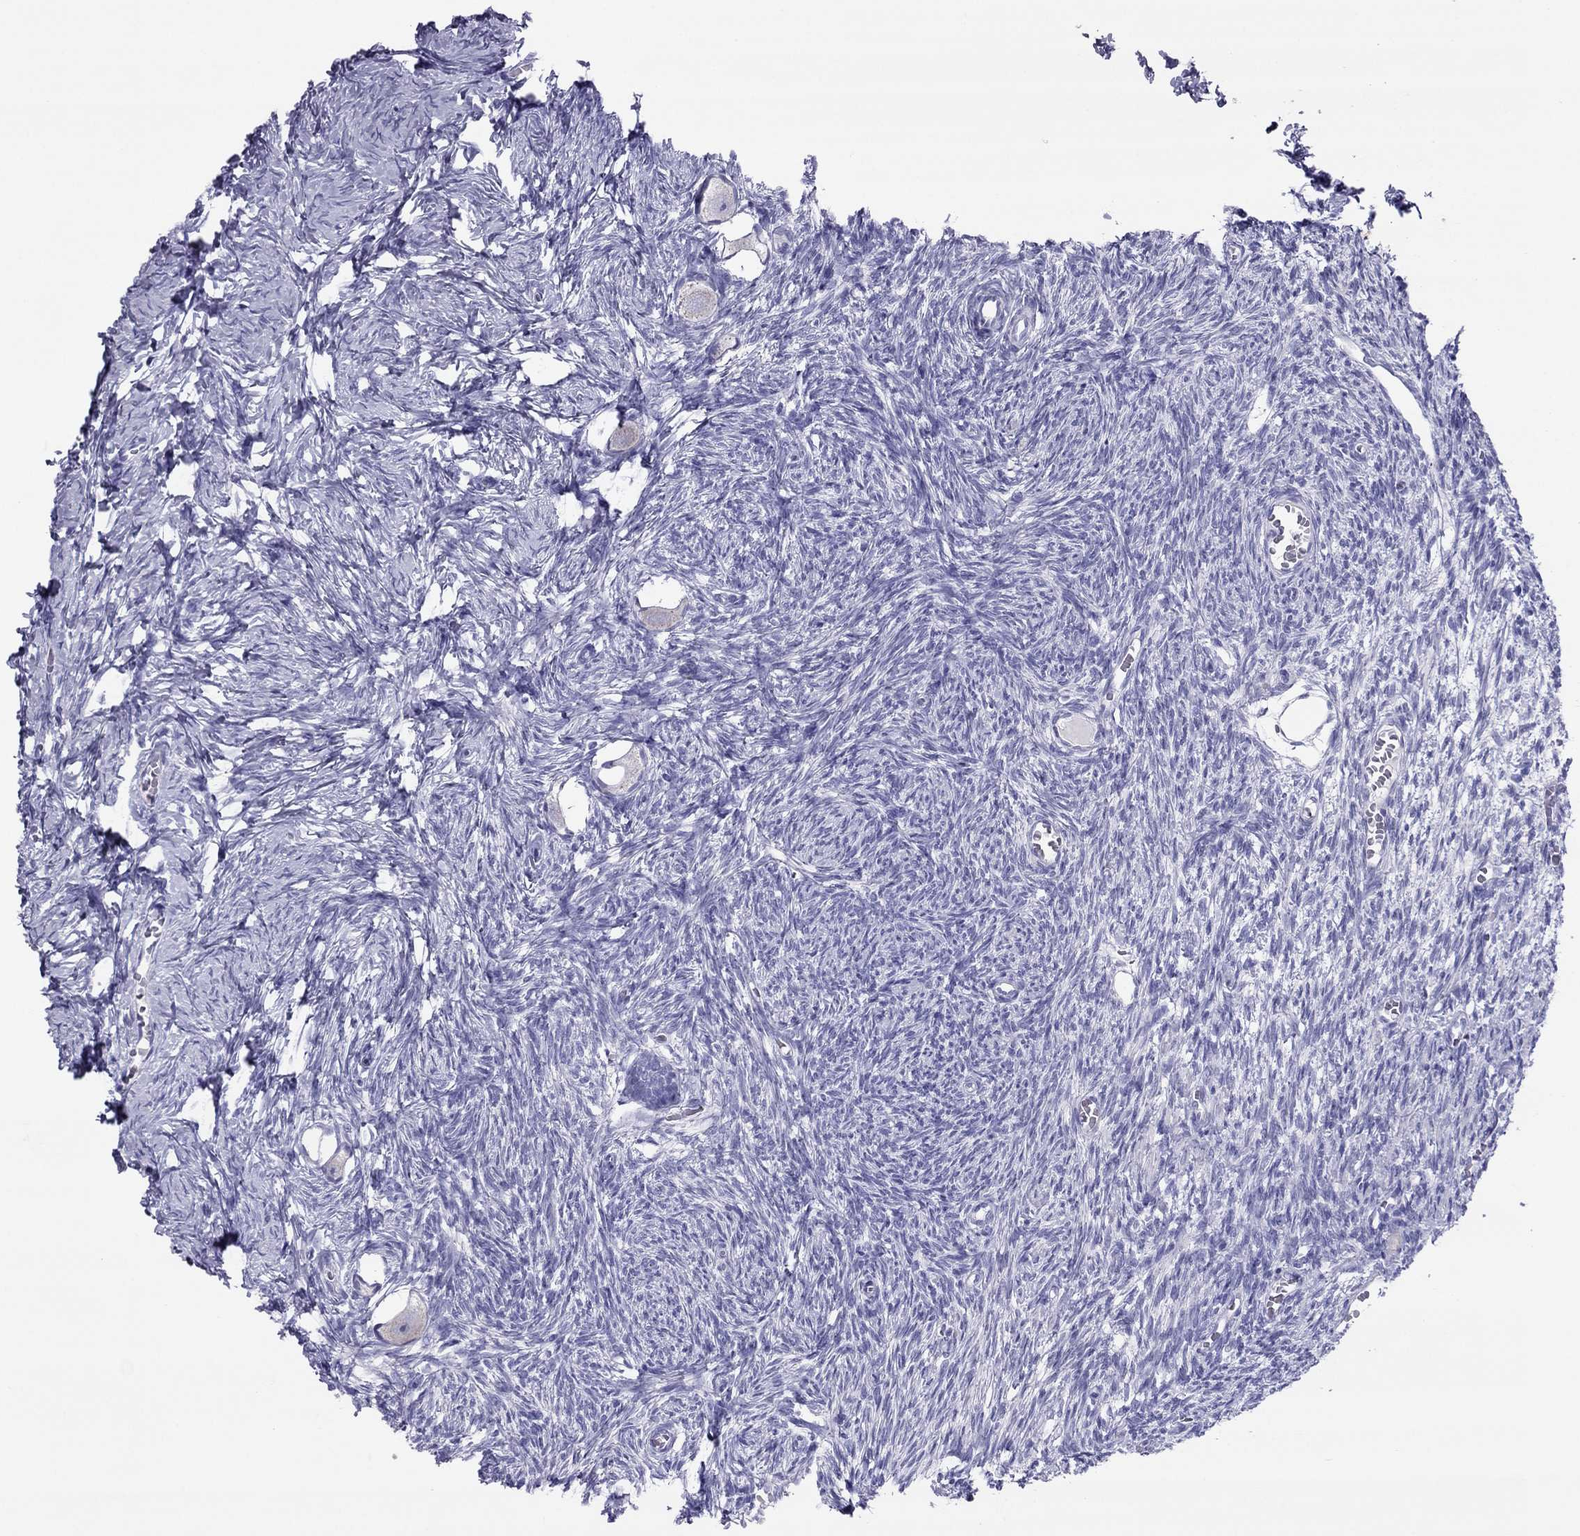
{"staining": {"intensity": "negative", "quantity": "none", "location": "none"}, "tissue": "ovary", "cell_type": "Follicle cells", "image_type": "normal", "snomed": [{"axis": "morphology", "description": "Normal tissue, NOS"}, {"axis": "topography", "description": "Ovary"}], "caption": "IHC photomicrograph of unremarkable ovary: human ovary stained with DAB (3,3'-diaminobenzidine) displays no significant protein staining in follicle cells.", "gene": "MAEL", "patient": {"sex": "female", "age": 27}}